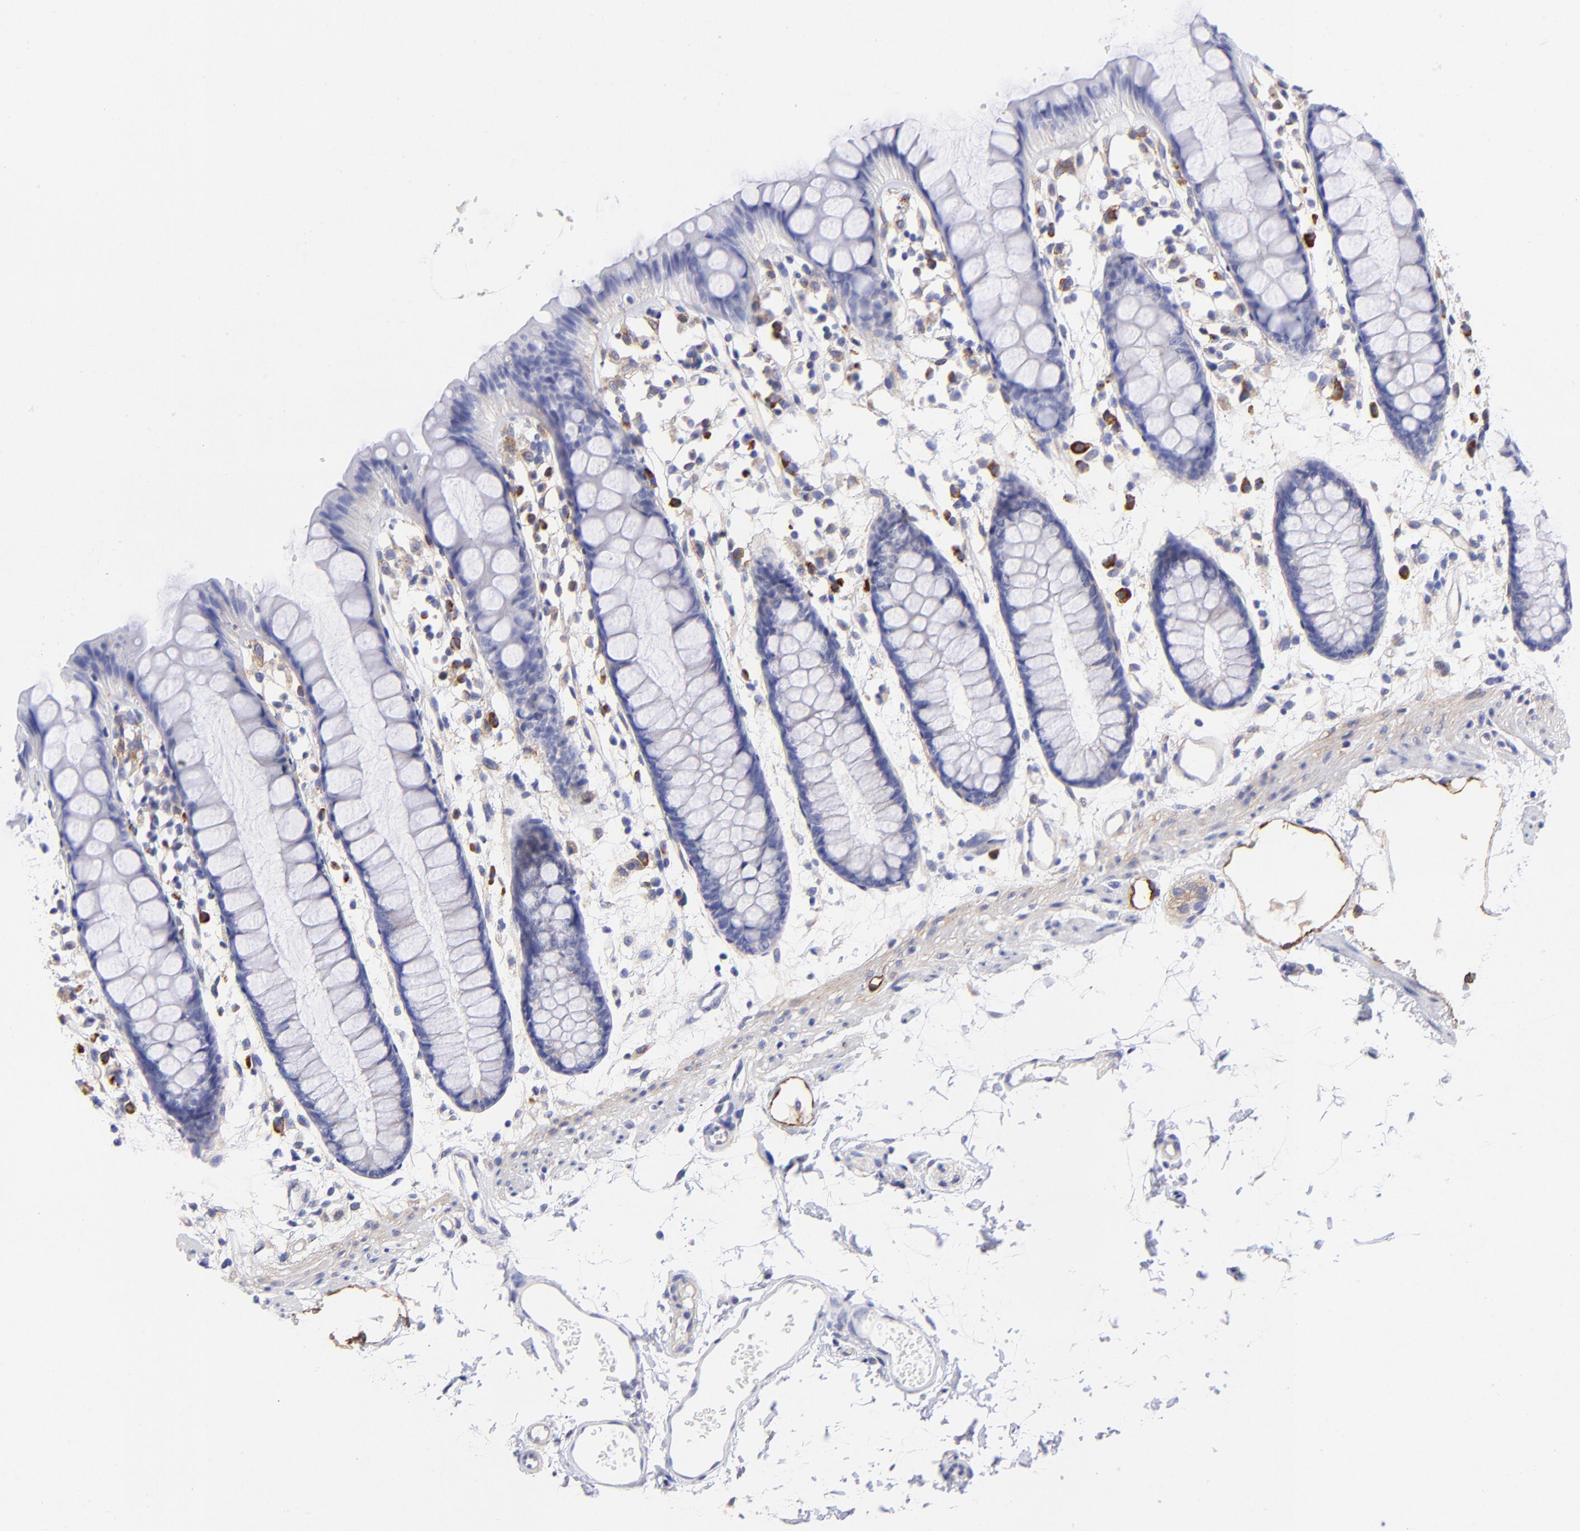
{"staining": {"intensity": "negative", "quantity": "none", "location": "none"}, "tissue": "rectum", "cell_type": "Glandular cells", "image_type": "normal", "snomed": [{"axis": "morphology", "description": "Normal tissue, NOS"}, {"axis": "topography", "description": "Rectum"}], "caption": "The immunohistochemistry photomicrograph has no significant expression in glandular cells of rectum.", "gene": "PPFIBP1", "patient": {"sex": "female", "age": 66}}